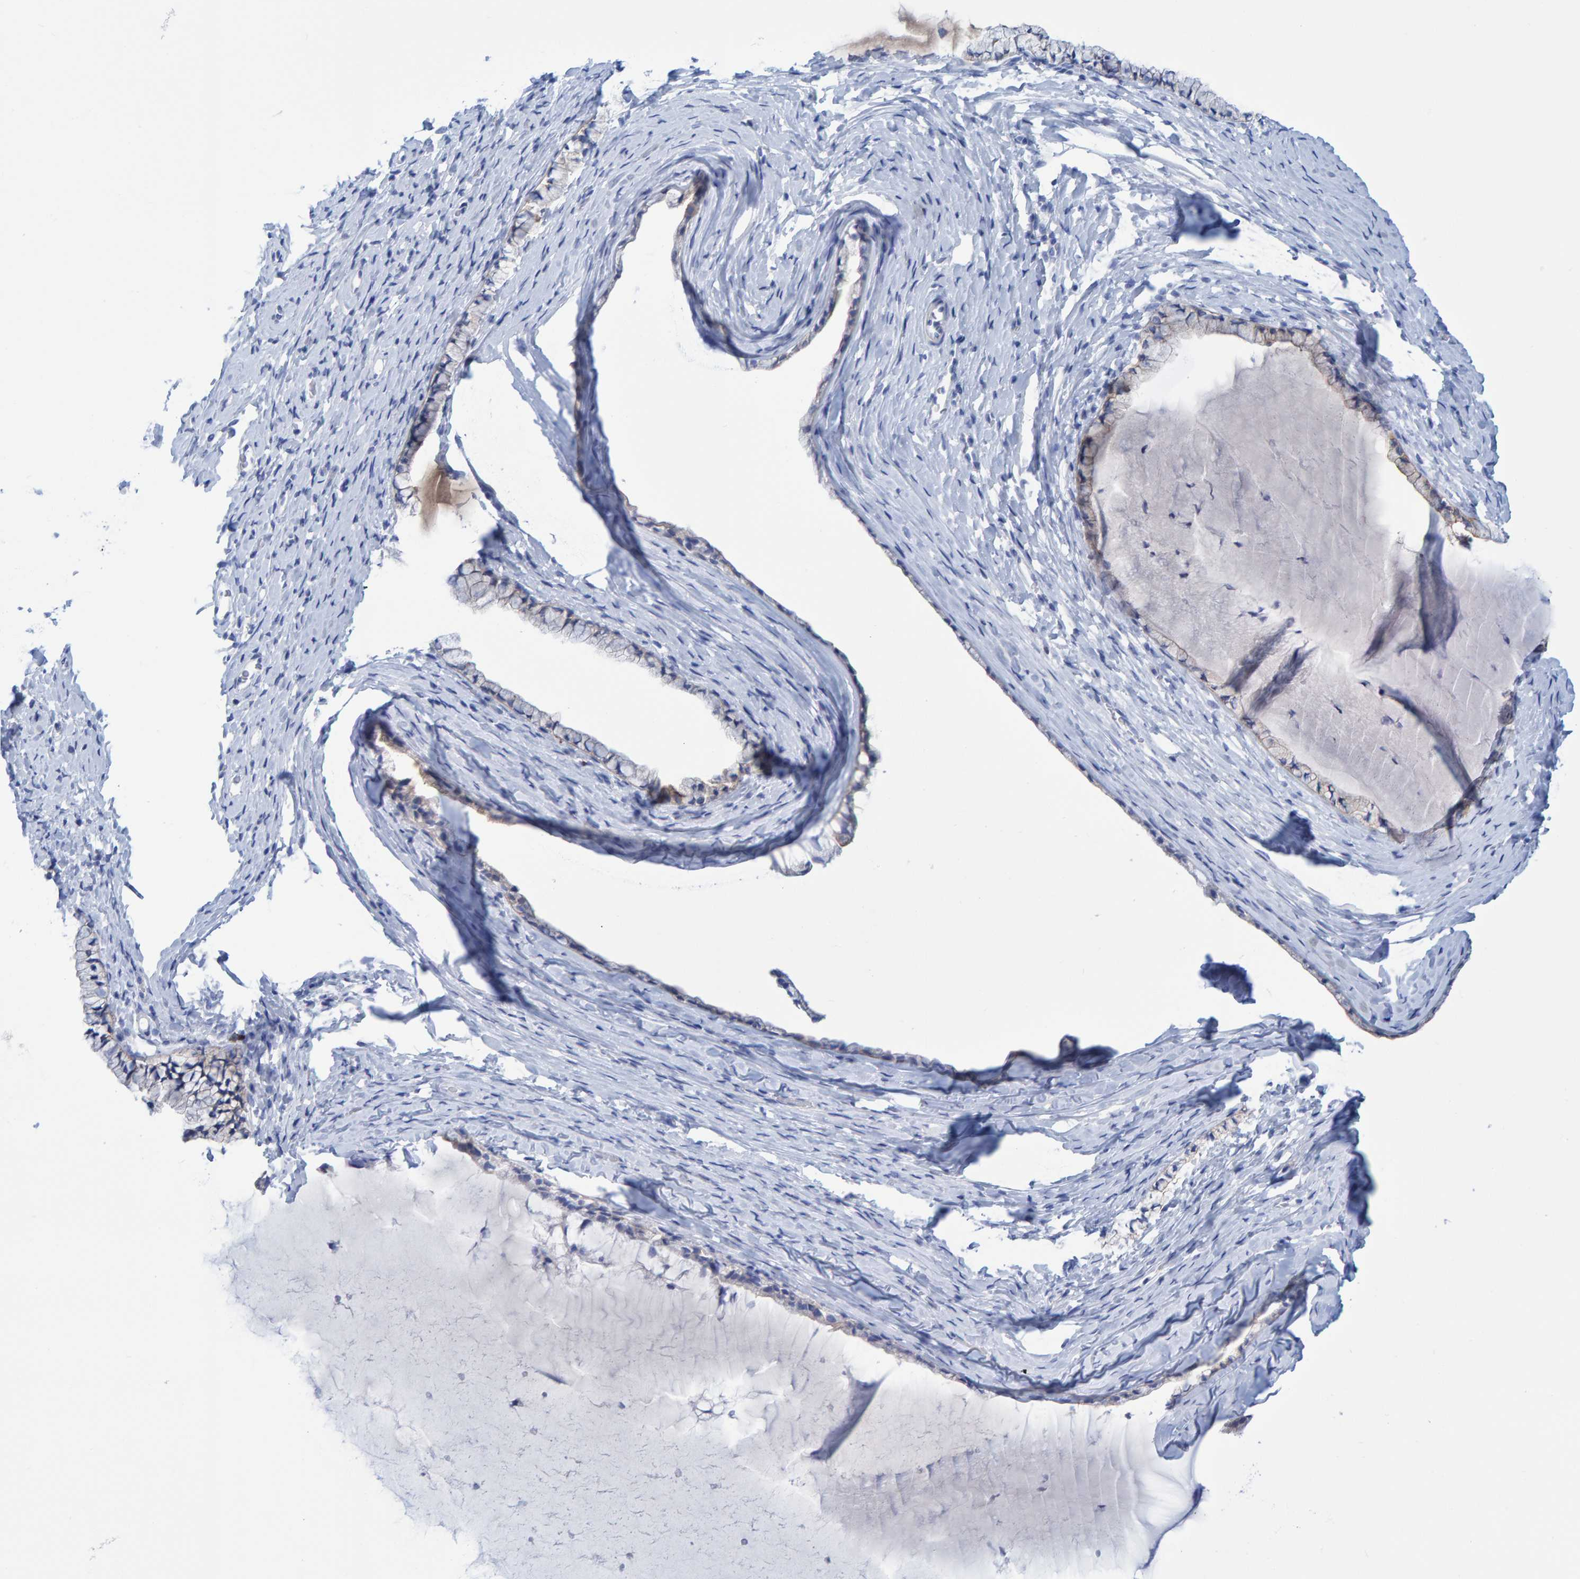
{"staining": {"intensity": "weak", "quantity": "25%-75%", "location": "cytoplasmic/membranous"}, "tissue": "cervix", "cell_type": "Glandular cells", "image_type": "normal", "snomed": [{"axis": "morphology", "description": "Normal tissue, NOS"}, {"axis": "topography", "description": "Cervix"}], "caption": "The photomicrograph shows staining of unremarkable cervix, revealing weak cytoplasmic/membranous protein positivity (brown color) within glandular cells. The protein is shown in brown color, while the nuclei are stained blue.", "gene": "JAKMIP3", "patient": {"sex": "female", "age": 72}}